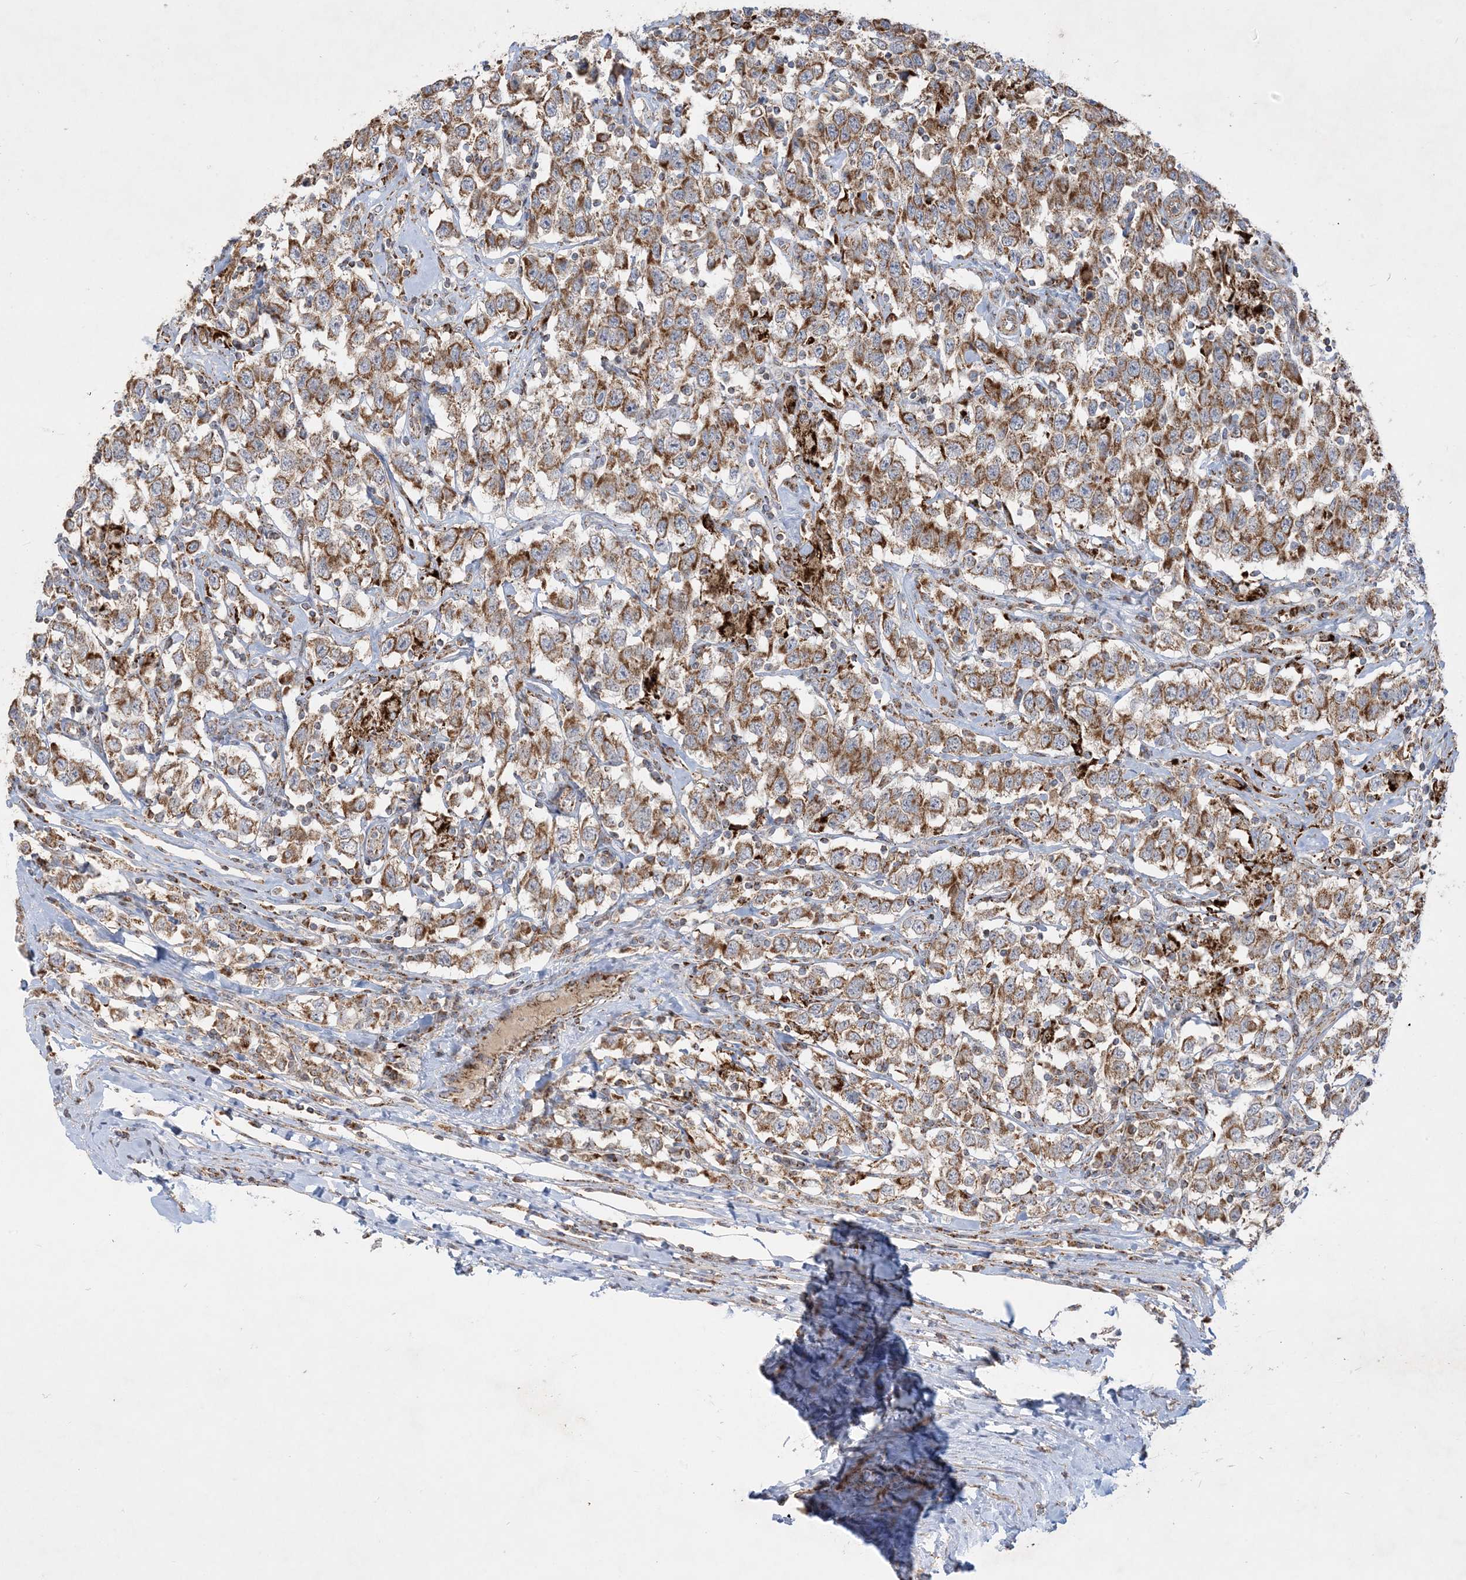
{"staining": {"intensity": "moderate", "quantity": ">75%", "location": "cytoplasmic/membranous"}, "tissue": "testis cancer", "cell_type": "Tumor cells", "image_type": "cancer", "snomed": [{"axis": "morphology", "description": "Seminoma, NOS"}, {"axis": "topography", "description": "Testis"}], "caption": "Brown immunohistochemical staining in human testis cancer reveals moderate cytoplasmic/membranous expression in approximately >75% of tumor cells.", "gene": "NDUFAF3", "patient": {"sex": "male", "age": 41}}